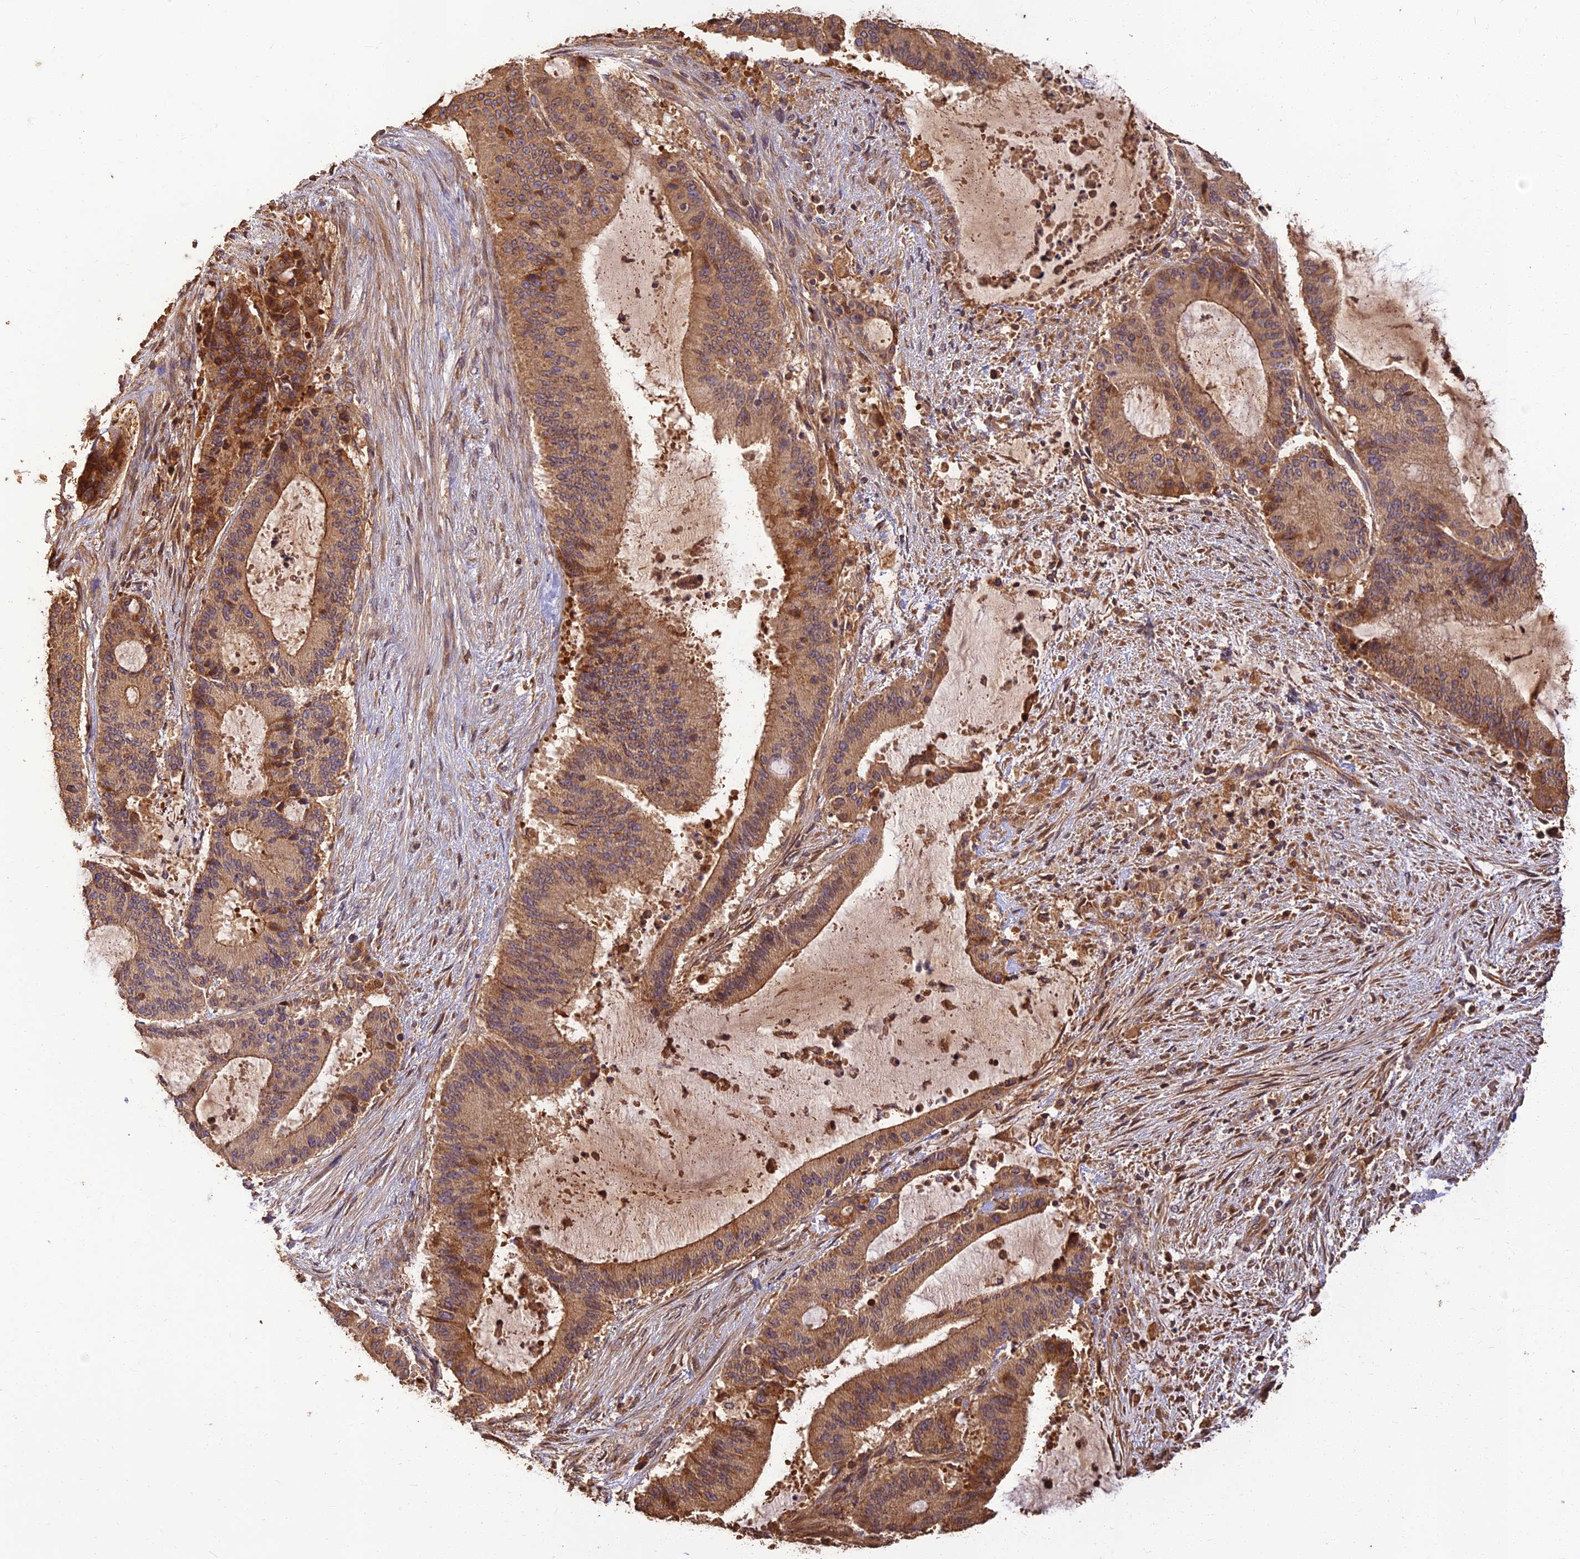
{"staining": {"intensity": "moderate", "quantity": ">75%", "location": "cytoplasmic/membranous"}, "tissue": "liver cancer", "cell_type": "Tumor cells", "image_type": "cancer", "snomed": [{"axis": "morphology", "description": "Normal tissue, NOS"}, {"axis": "morphology", "description": "Cholangiocarcinoma"}, {"axis": "topography", "description": "Liver"}, {"axis": "topography", "description": "Peripheral nerve tissue"}], "caption": "About >75% of tumor cells in liver cancer exhibit moderate cytoplasmic/membranous protein staining as visualized by brown immunohistochemical staining.", "gene": "CORO1C", "patient": {"sex": "female", "age": 73}}